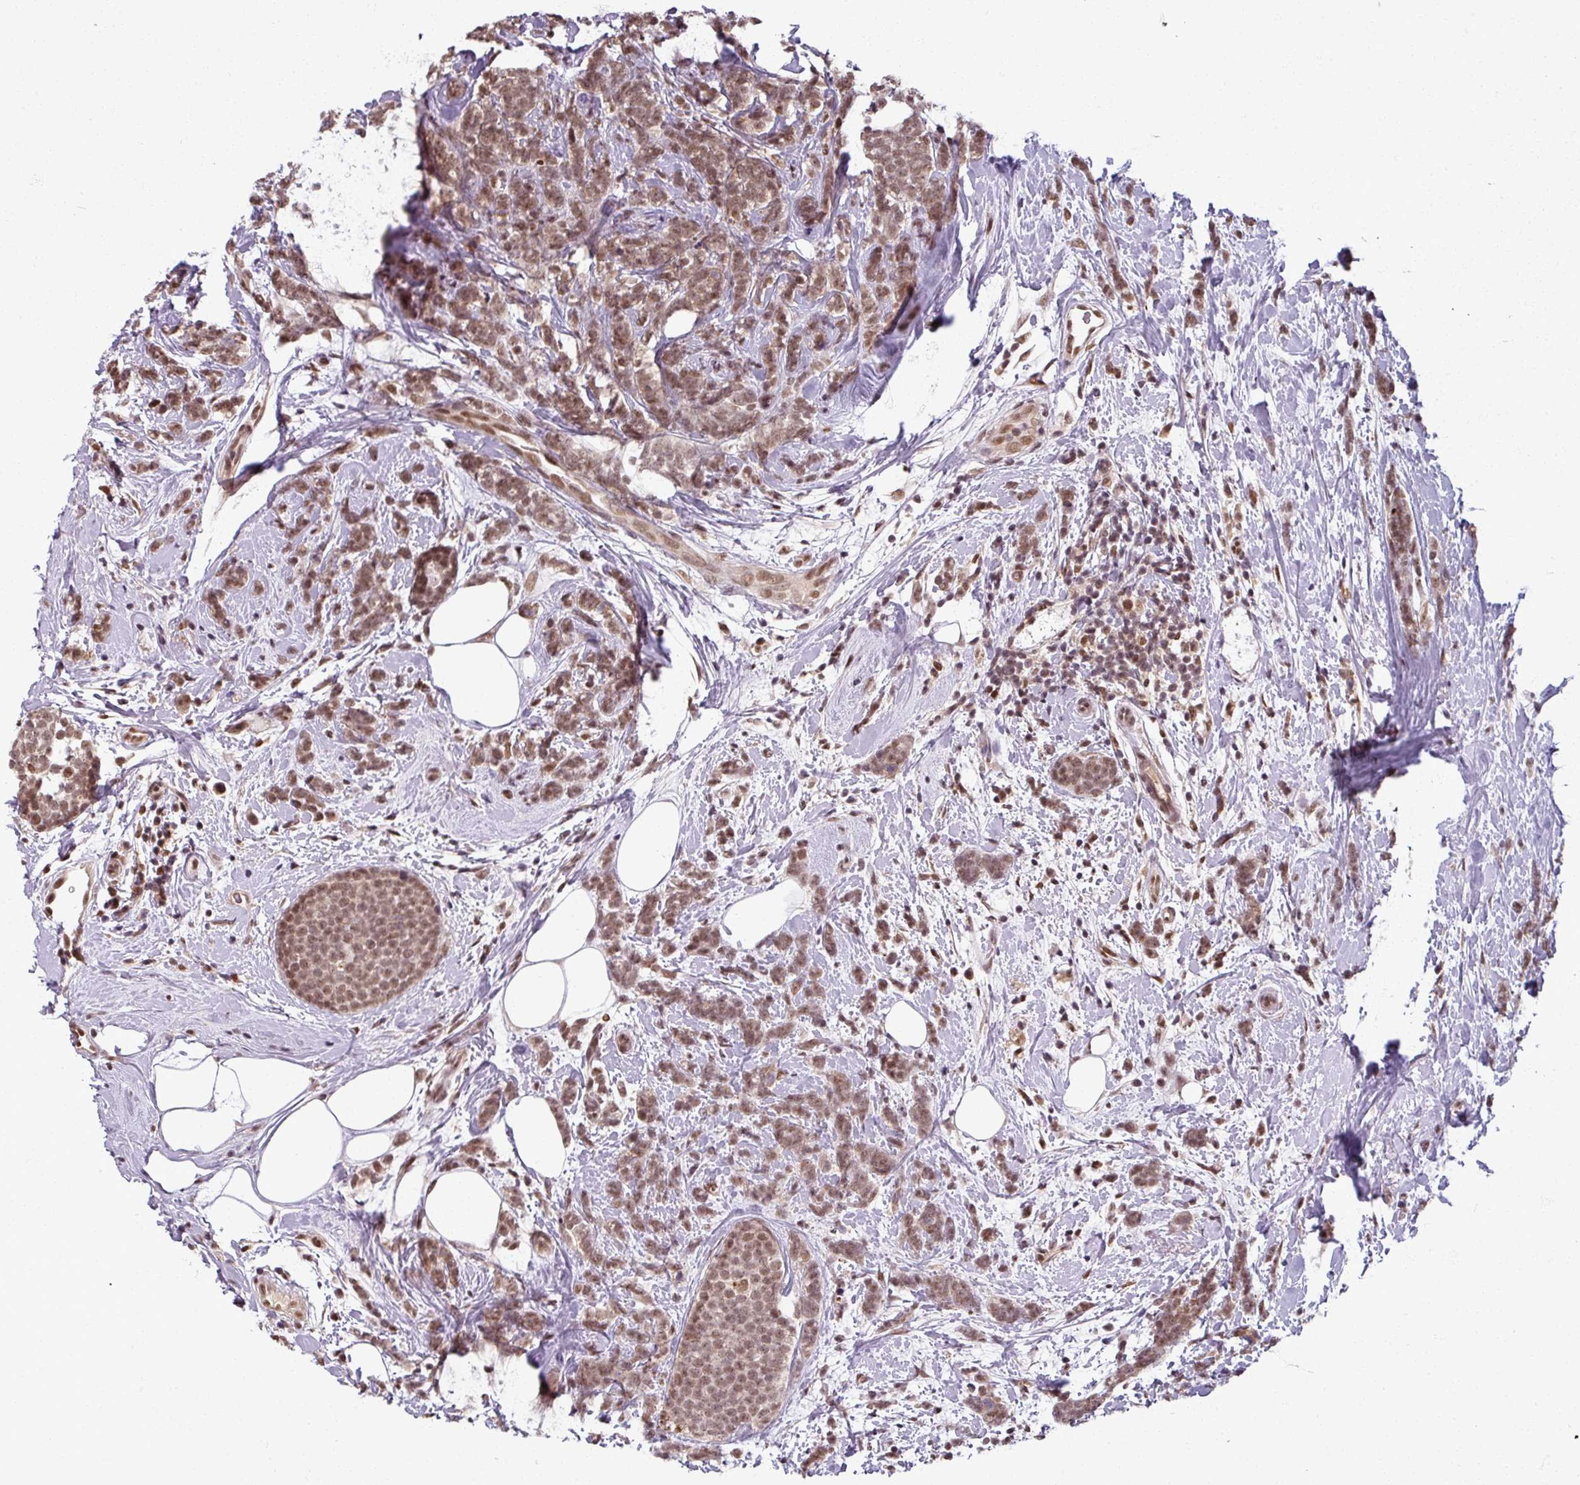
{"staining": {"intensity": "moderate", "quantity": ">75%", "location": "nuclear"}, "tissue": "breast cancer", "cell_type": "Tumor cells", "image_type": "cancer", "snomed": [{"axis": "morphology", "description": "Lobular carcinoma"}, {"axis": "topography", "description": "Breast"}], "caption": "This is an image of immunohistochemistry (IHC) staining of breast lobular carcinoma, which shows moderate positivity in the nuclear of tumor cells.", "gene": "POLR2G", "patient": {"sex": "female", "age": 58}}